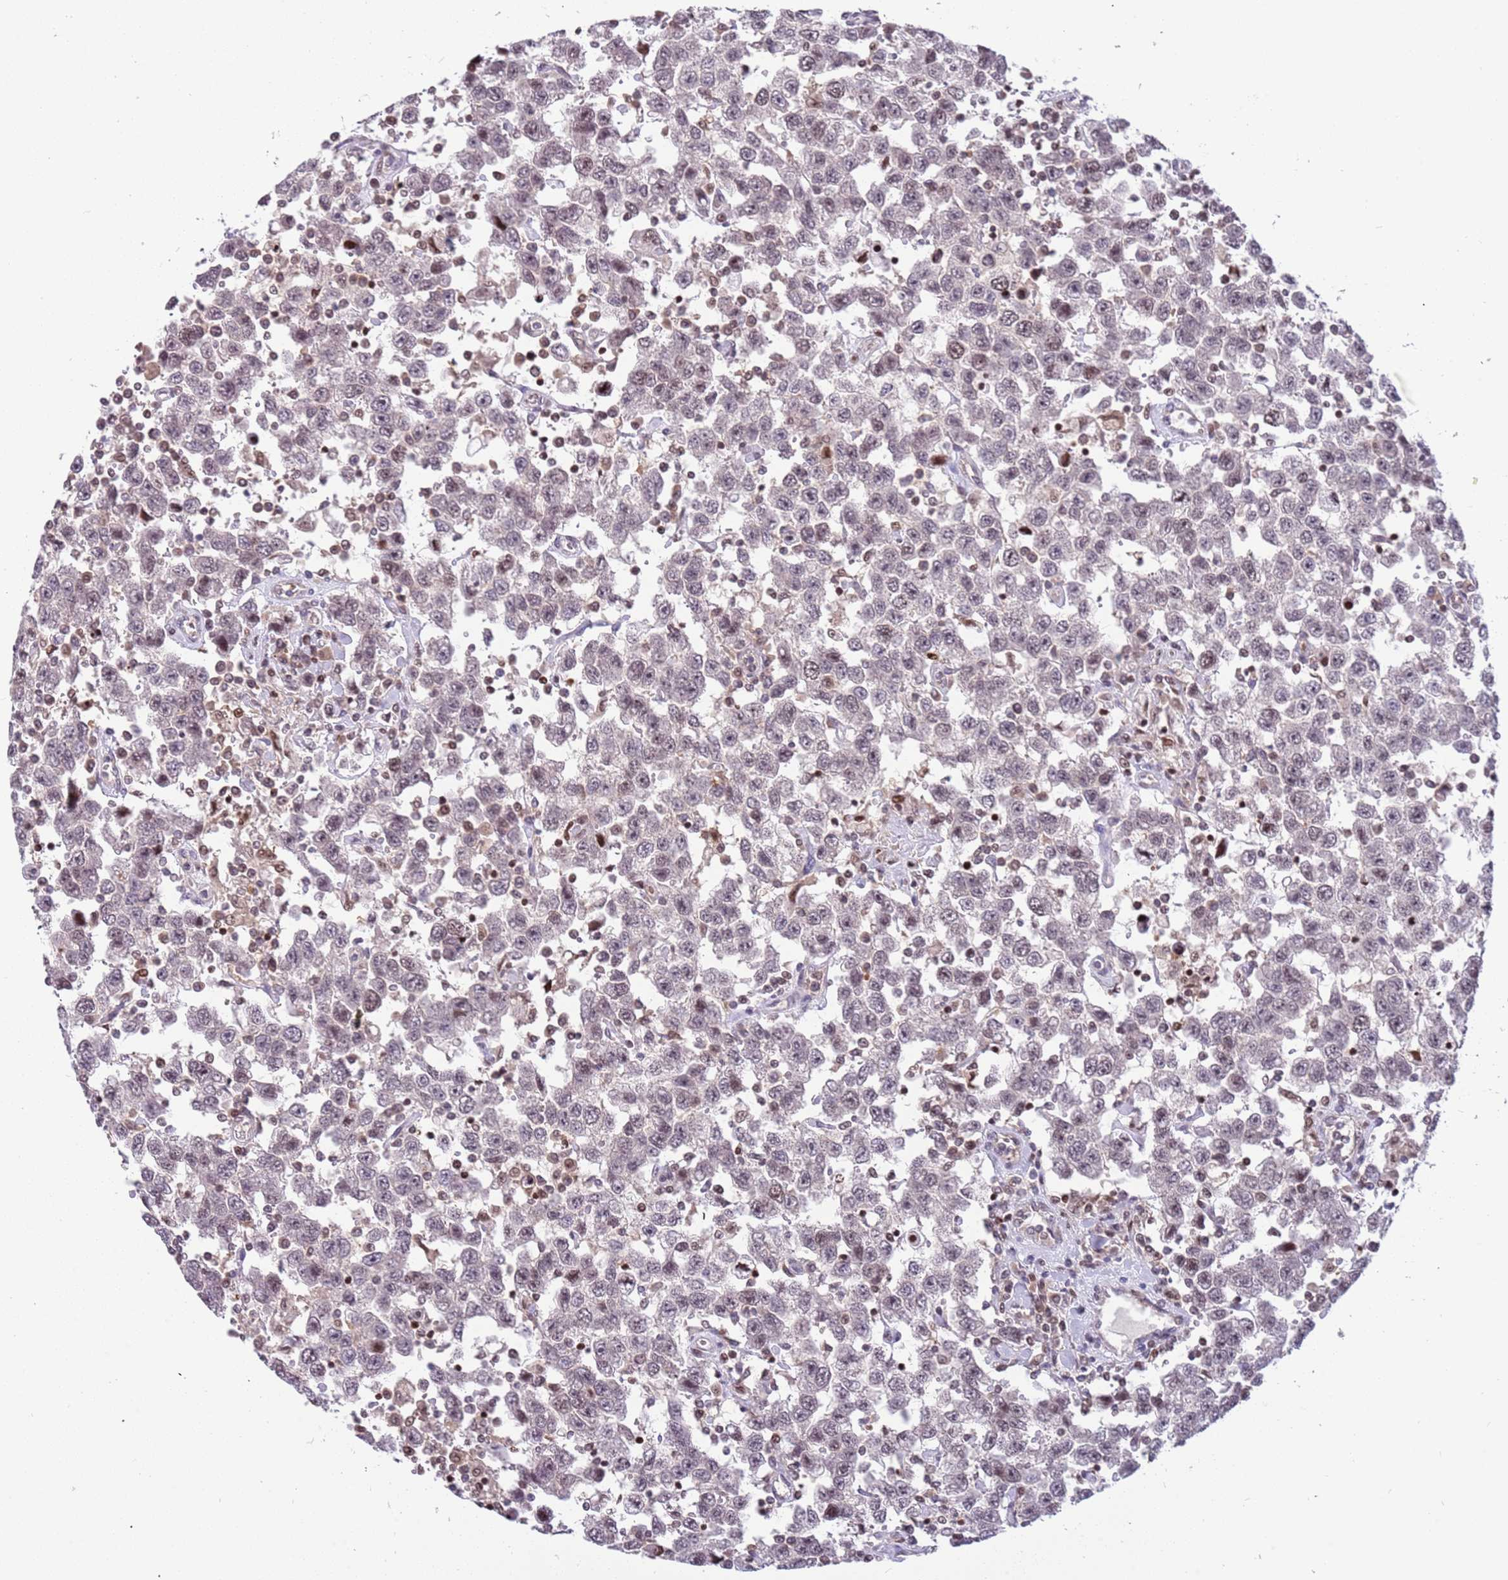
{"staining": {"intensity": "negative", "quantity": "none", "location": "none"}, "tissue": "testis cancer", "cell_type": "Tumor cells", "image_type": "cancer", "snomed": [{"axis": "morphology", "description": "Seminoma, NOS"}, {"axis": "topography", "description": "Testis"}], "caption": "A micrograph of human testis cancer is negative for staining in tumor cells. Brightfield microscopy of IHC stained with DAB (brown) and hematoxylin (blue), captured at high magnification.", "gene": "ARHGEF5", "patient": {"sex": "male", "age": 41}}